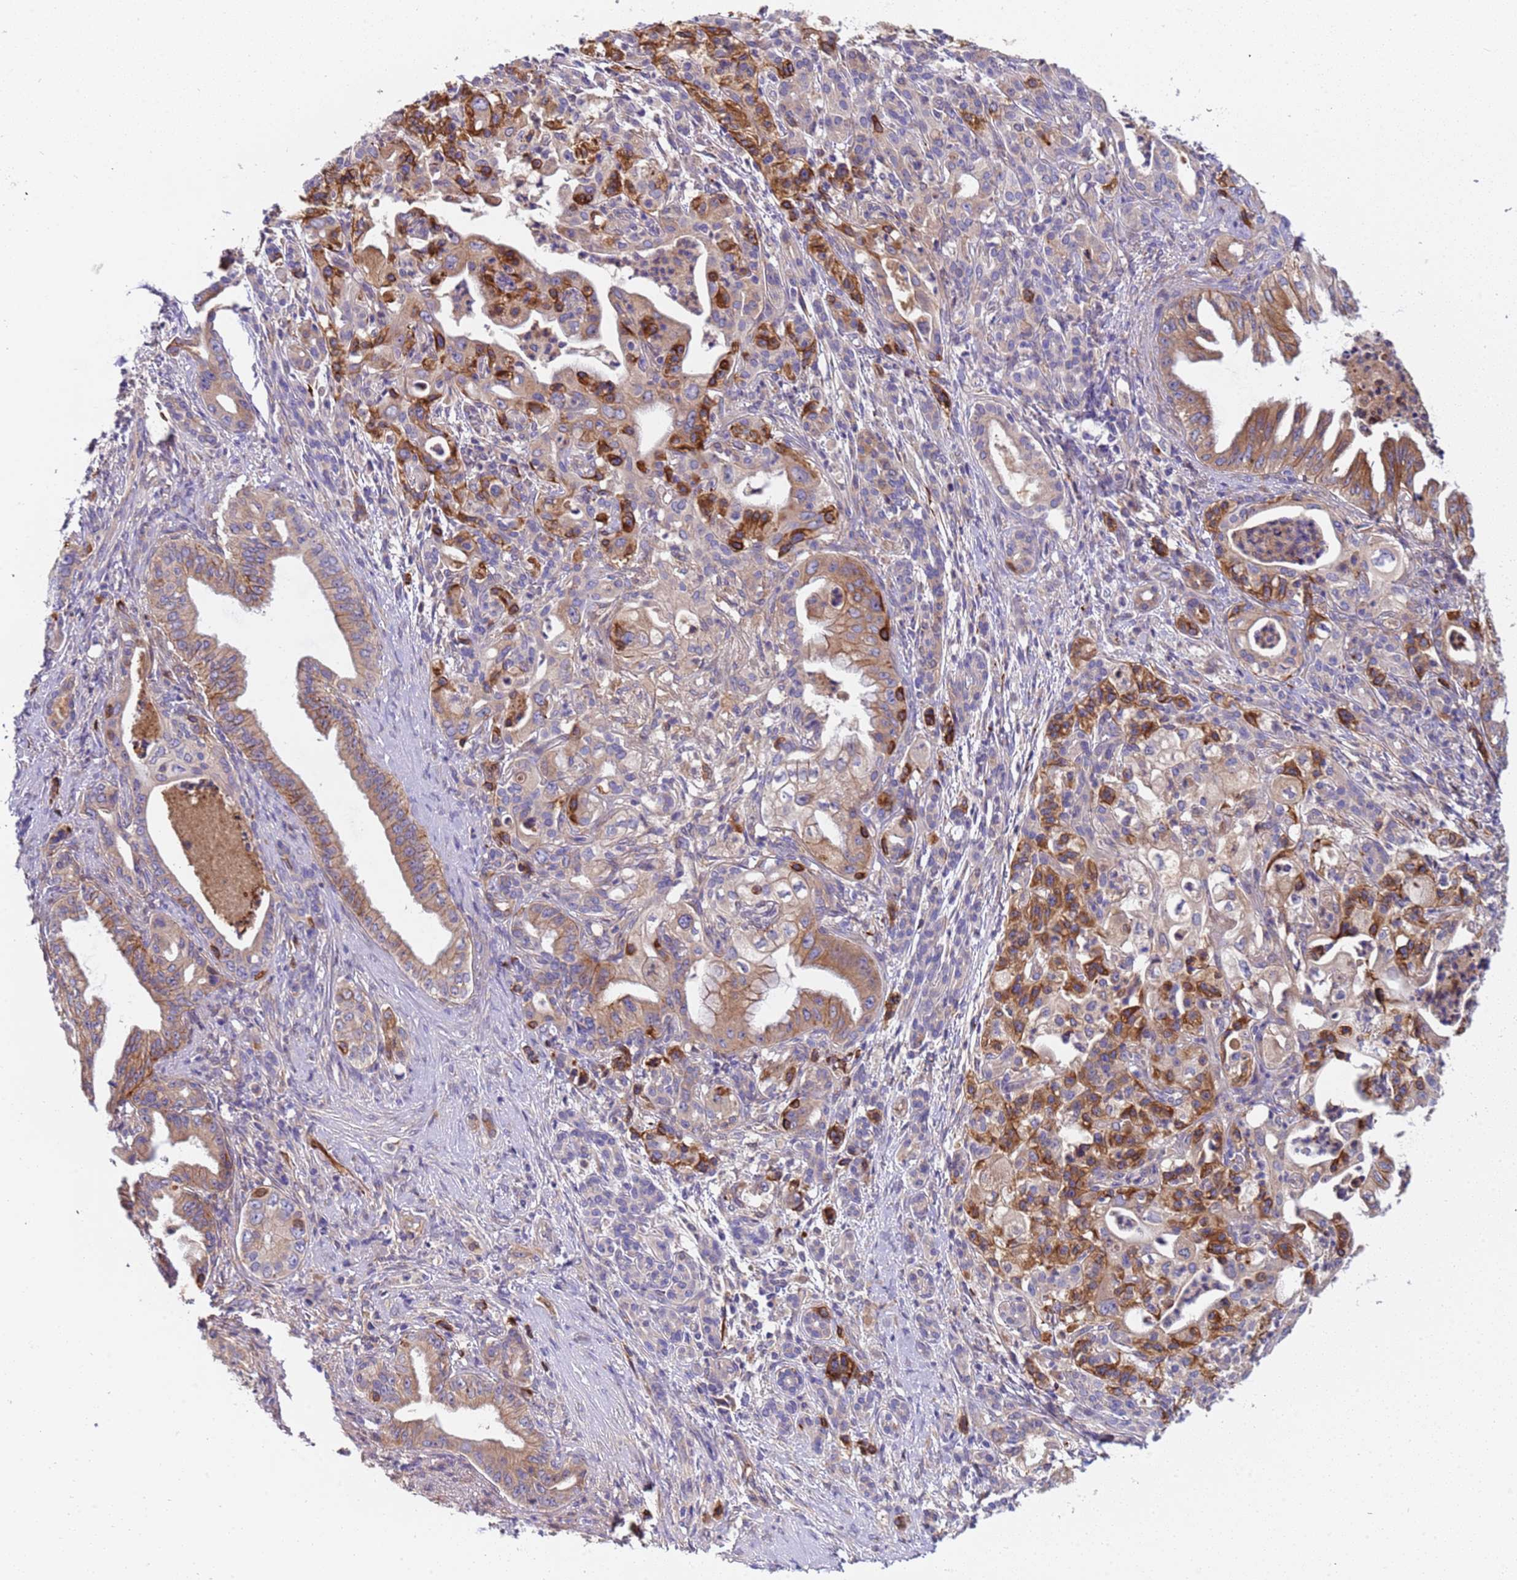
{"staining": {"intensity": "moderate", "quantity": ">75%", "location": "cytoplasmic/membranous"}, "tissue": "pancreatic cancer", "cell_type": "Tumor cells", "image_type": "cancer", "snomed": [{"axis": "morphology", "description": "Adenocarcinoma, NOS"}, {"axis": "topography", "description": "Pancreas"}], "caption": "This is a photomicrograph of immunohistochemistry staining of pancreatic cancer (adenocarcinoma), which shows moderate positivity in the cytoplasmic/membranous of tumor cells.", "gene": "PAQR7", "patient": {"sex": "male", "age": 58}}